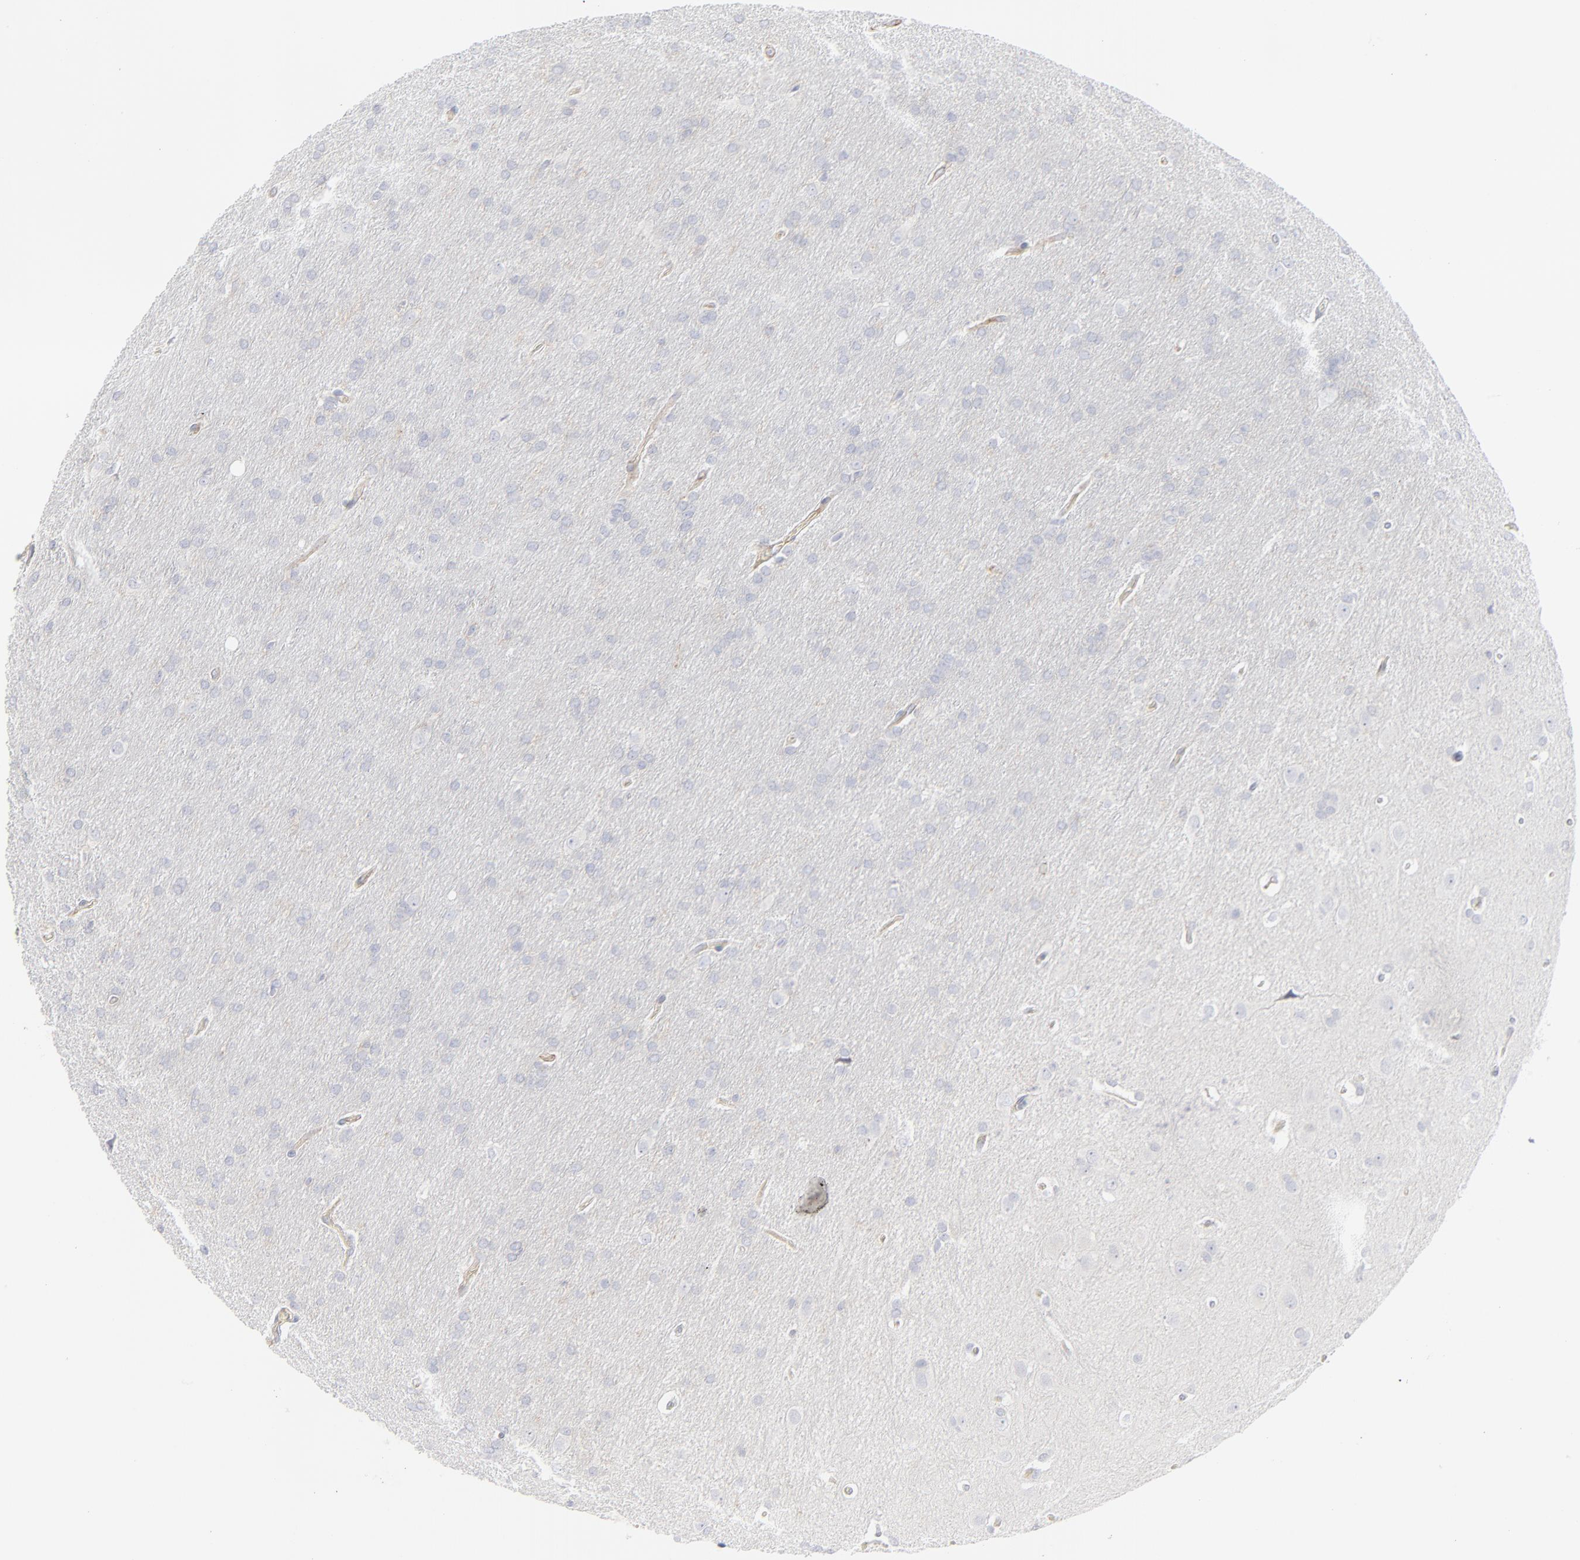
{"staining": {"intensity": "negative", "quantity": "none", "location": "none"}, "tissue": "glioma", "cell_type": "Tumor cells", "image_type": "cancer", "snomed": [{"axis": "morphology", "description": "Glioma, malignant, Low grade"}, {"axis": "topography", "description": "Brain"}], "caption": "Immunohistochemical staining of glioma displays no significant staining in tumor cells.", "gene": "ITGA5", "patient": {"sex": "female", "age": 32}}